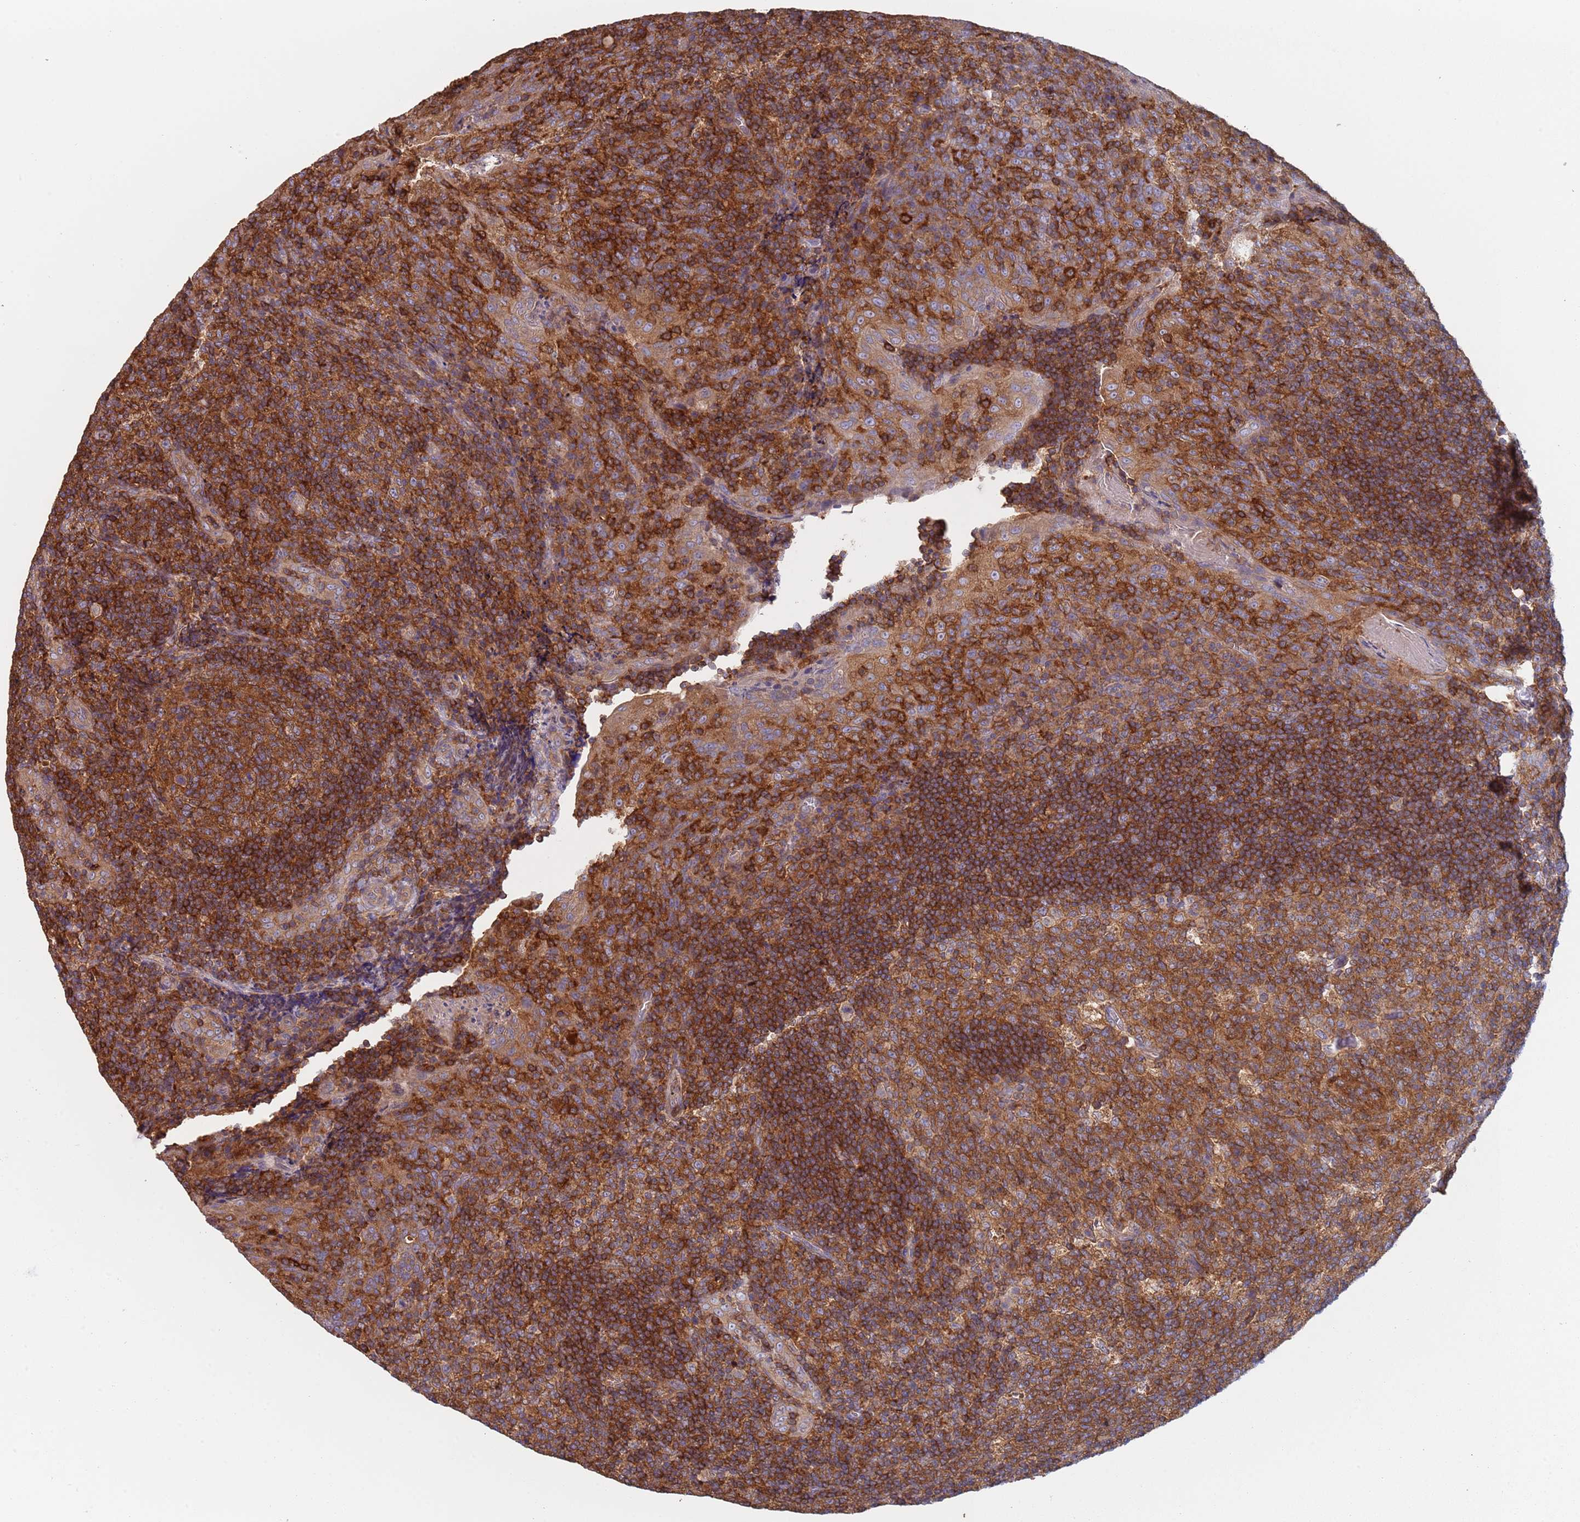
{"staining": {"intensity": "moderate", "quantity": ">75%", "location": "cytoplasmic/membranous"}, "tissue": "tonsil", "cell_type": "Germinal center cells", "image_type": "normal", "snomed": [{"axis": "morphology", "description": "Normal tissue, NOS"}, {"axis": "topography", "description": "Tonsil"}], "caption": "This histopathology image demonstrates unremarkable tonsil stained with IHC to label a protein in brown. The cytoplasmic/membranous of germinal center cells show moderate positivity for the protein. Nuclei are counter-stained blue.", "gene": "GDI1", "patient": {"sex": "male", "age": 17}}